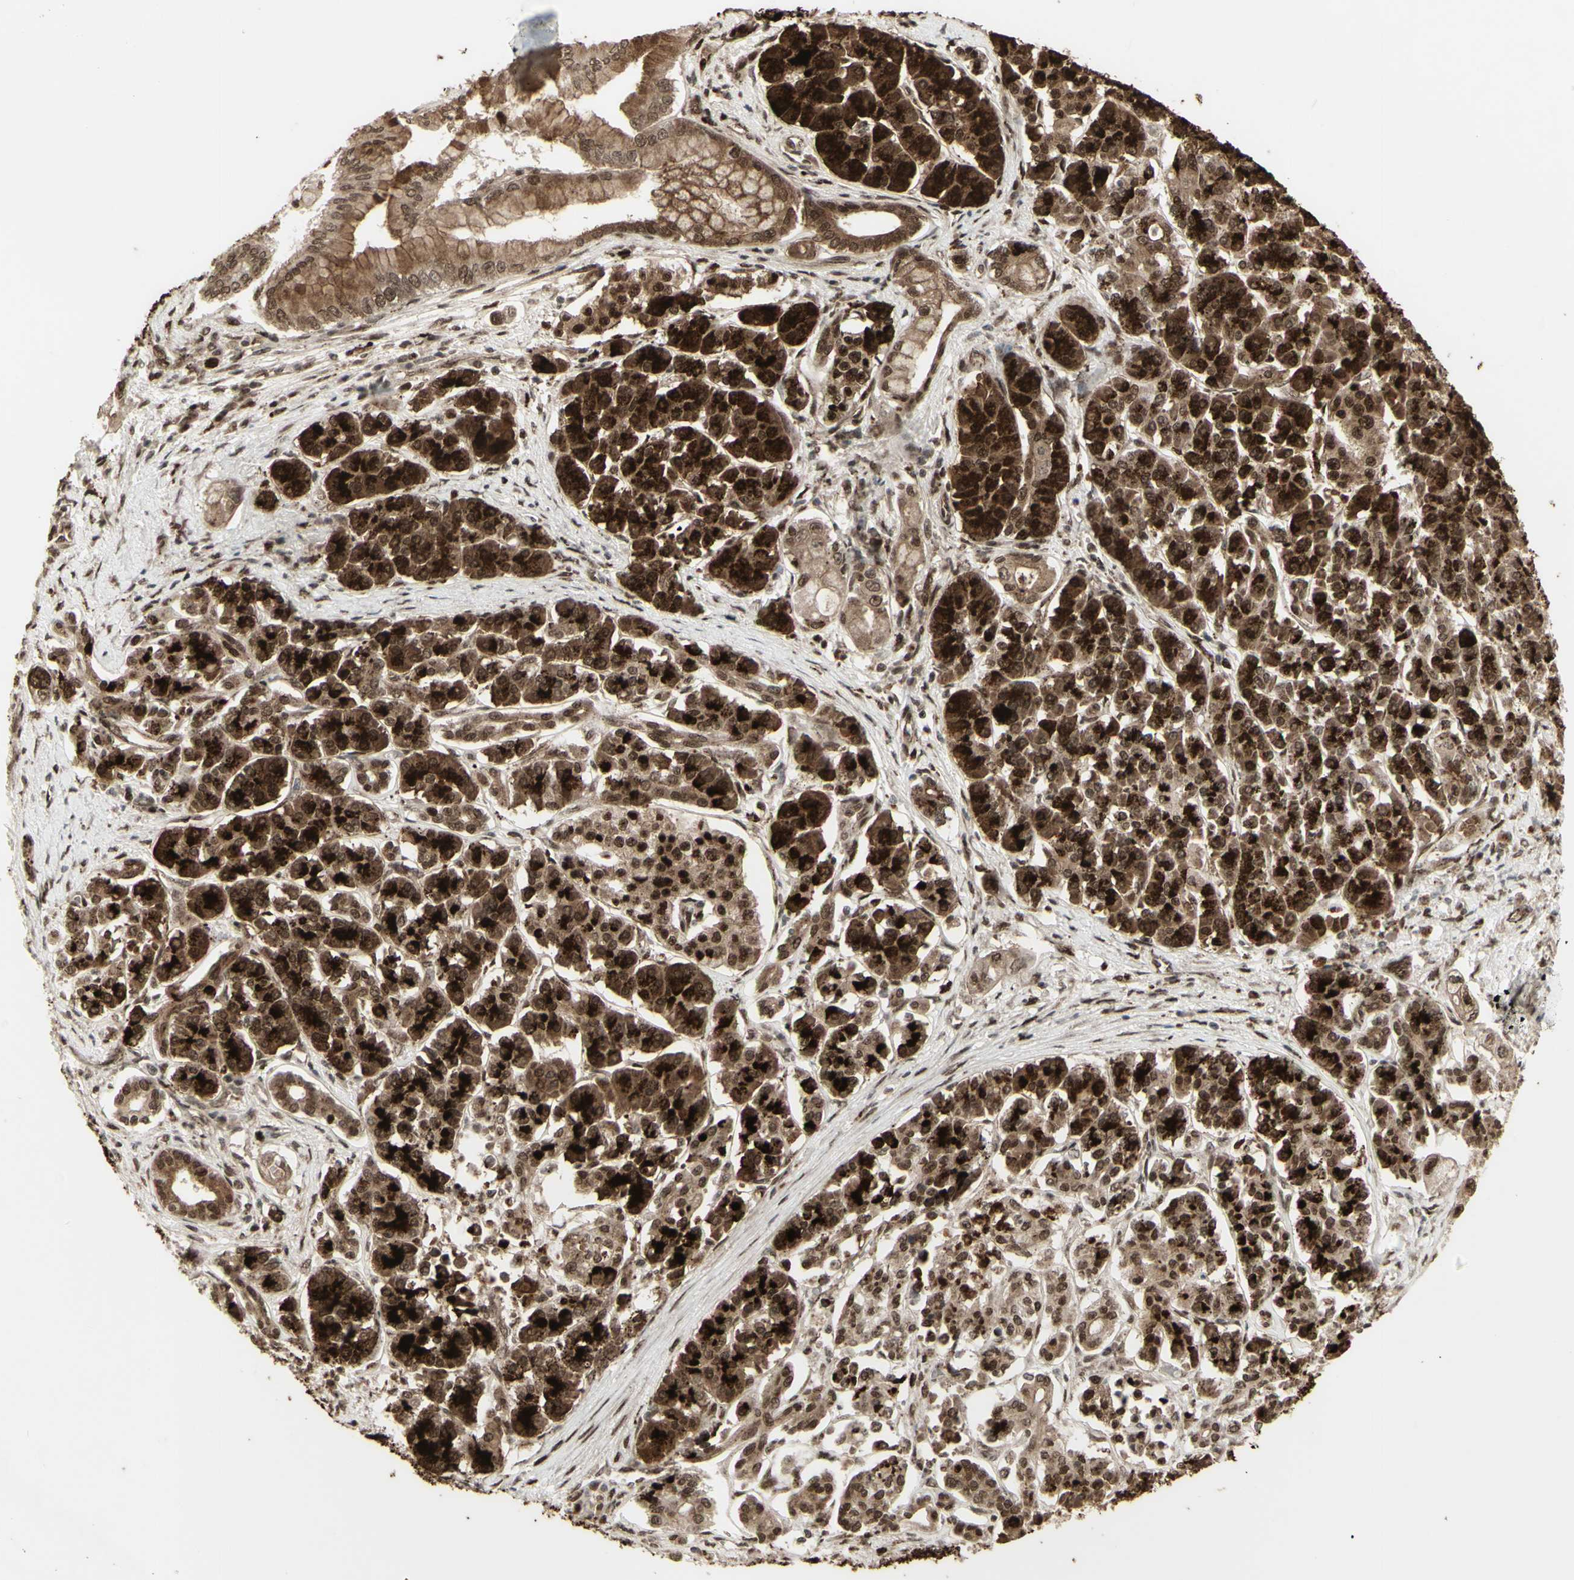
{"staining": {"intensity": "weak", "quantity": ">75%", "location": "cytoplasmic/membranous,nuclear"}, "tissue": "pancreatic cancer", "cell_type": "Tumor cells", "image_type": "cancer", "snomed": [{"axis": "morphology", "description": "Normal tissue, NOS"}, {"axis": "topography", "description": "Pancreas"}], "caption": "Tumor cells display weak cytoplasmic/membranous and nuclear staining in approximately >75% of cells in pancreatic cancer.", "gene": "CBX1", "patient": {"sex": "male", "age": 42}}